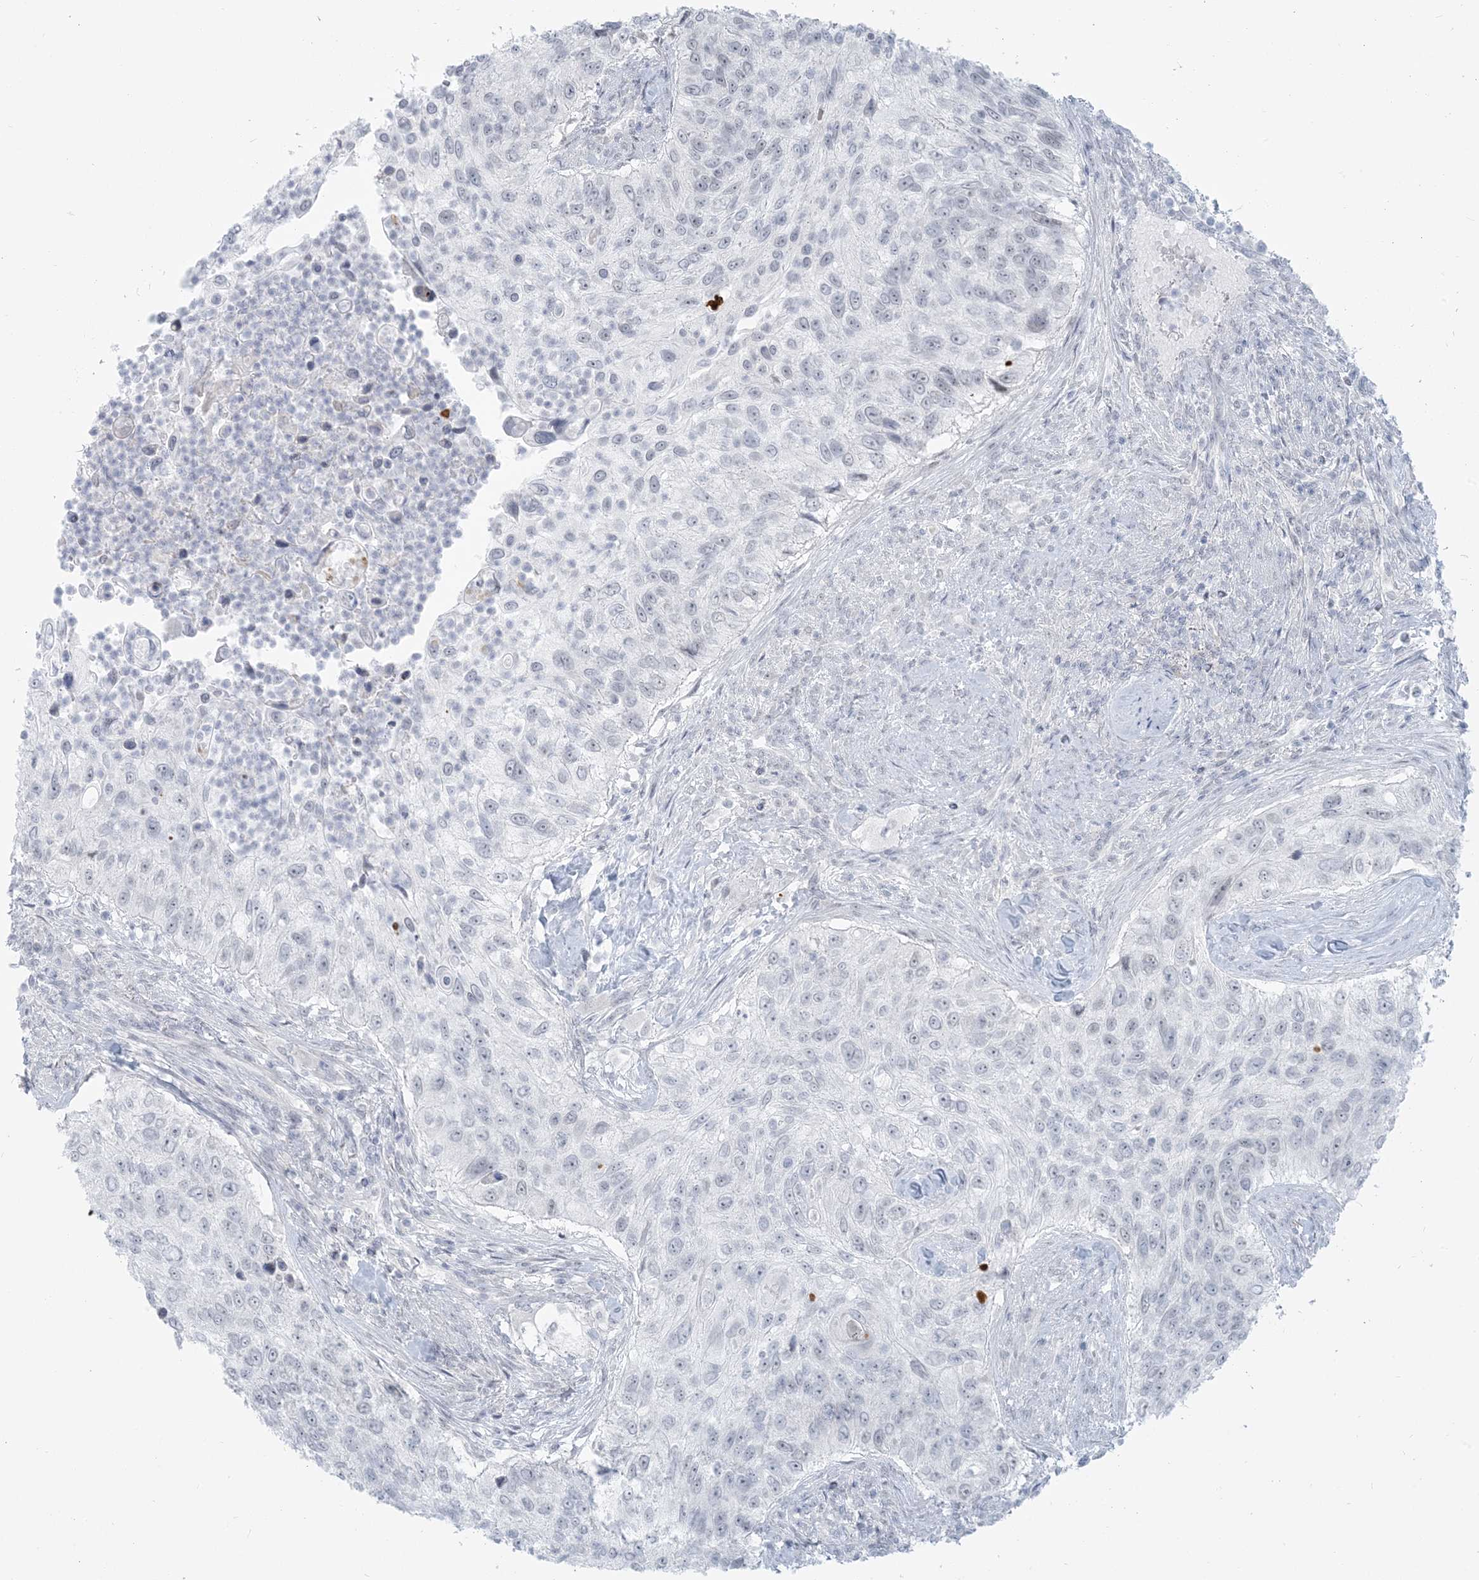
{"staining": {"intensity": "negative", "quantity": "none", "location": "none"}, "tissue": "urothelial cancer", "cell_type": "Tumor cells", "image_type": "cancer", "snomed": [{"axis": "morphology", "description": "Urothelial carcinoma, High grade"}, {"axis": "topography", "description": "Urinary bladder"}], "caption": "There is no significant expression in tumor cells of urothelial cancer.", "gene": "SCML1", "patient": {"sex": "female", "age": 60}}